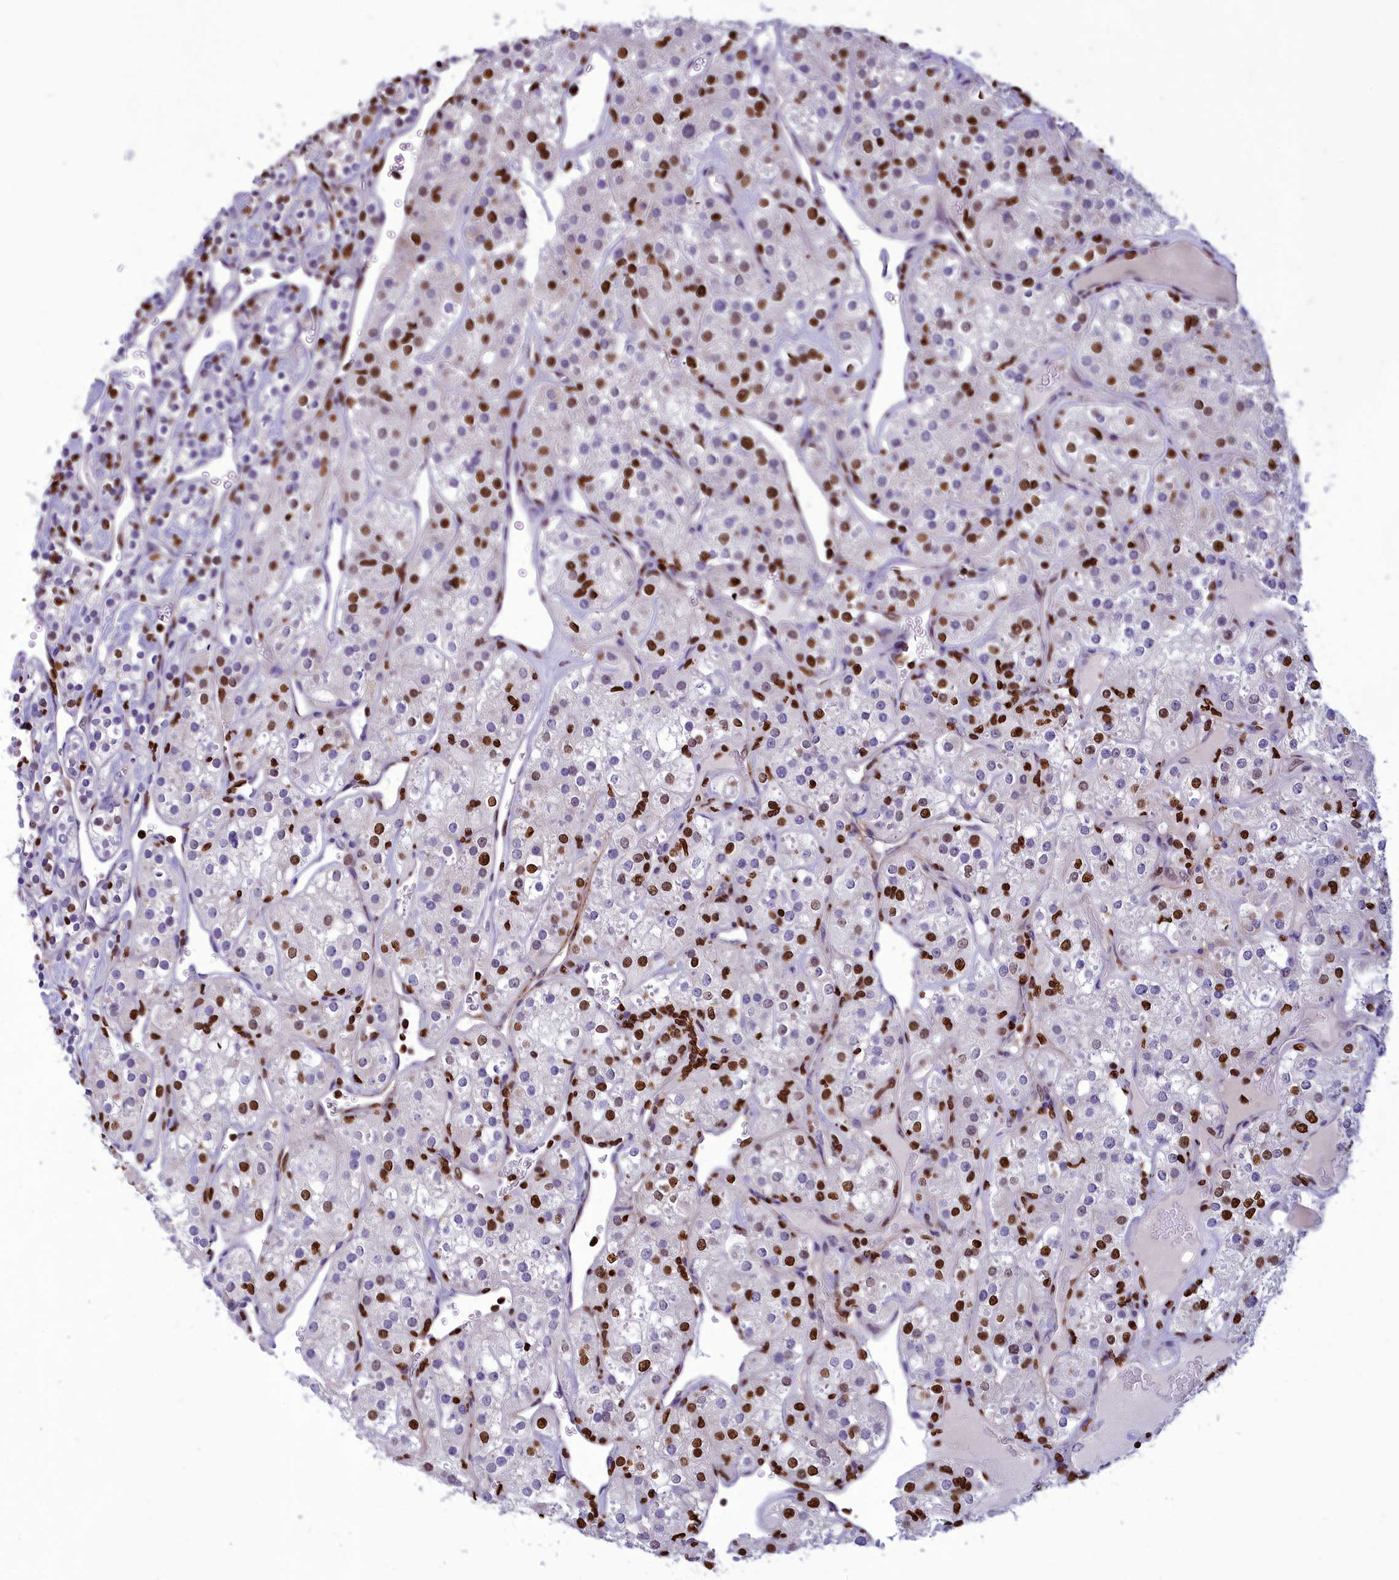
{"staining": {"intensity": "strong", "quantity": "25%-75%", "location": "nuclear"}, "tissue": "renal cancer", "cell_type": "Tumor cells", "image_type": "cancer", "snomed": [{"axis": "morphology", "description": "Adenocarcinoma, NOS"}, {"axis": "topography", "description": "Kidney"}], "caption": "An image showing strong nuclear staining in about 25%-75% of tumor cells in adenocarcinoma (renal), as visualized by brown immunohistochemical staining.", "gene": "AKAP17A", "patient": {"sex": "male", "age": 77}}